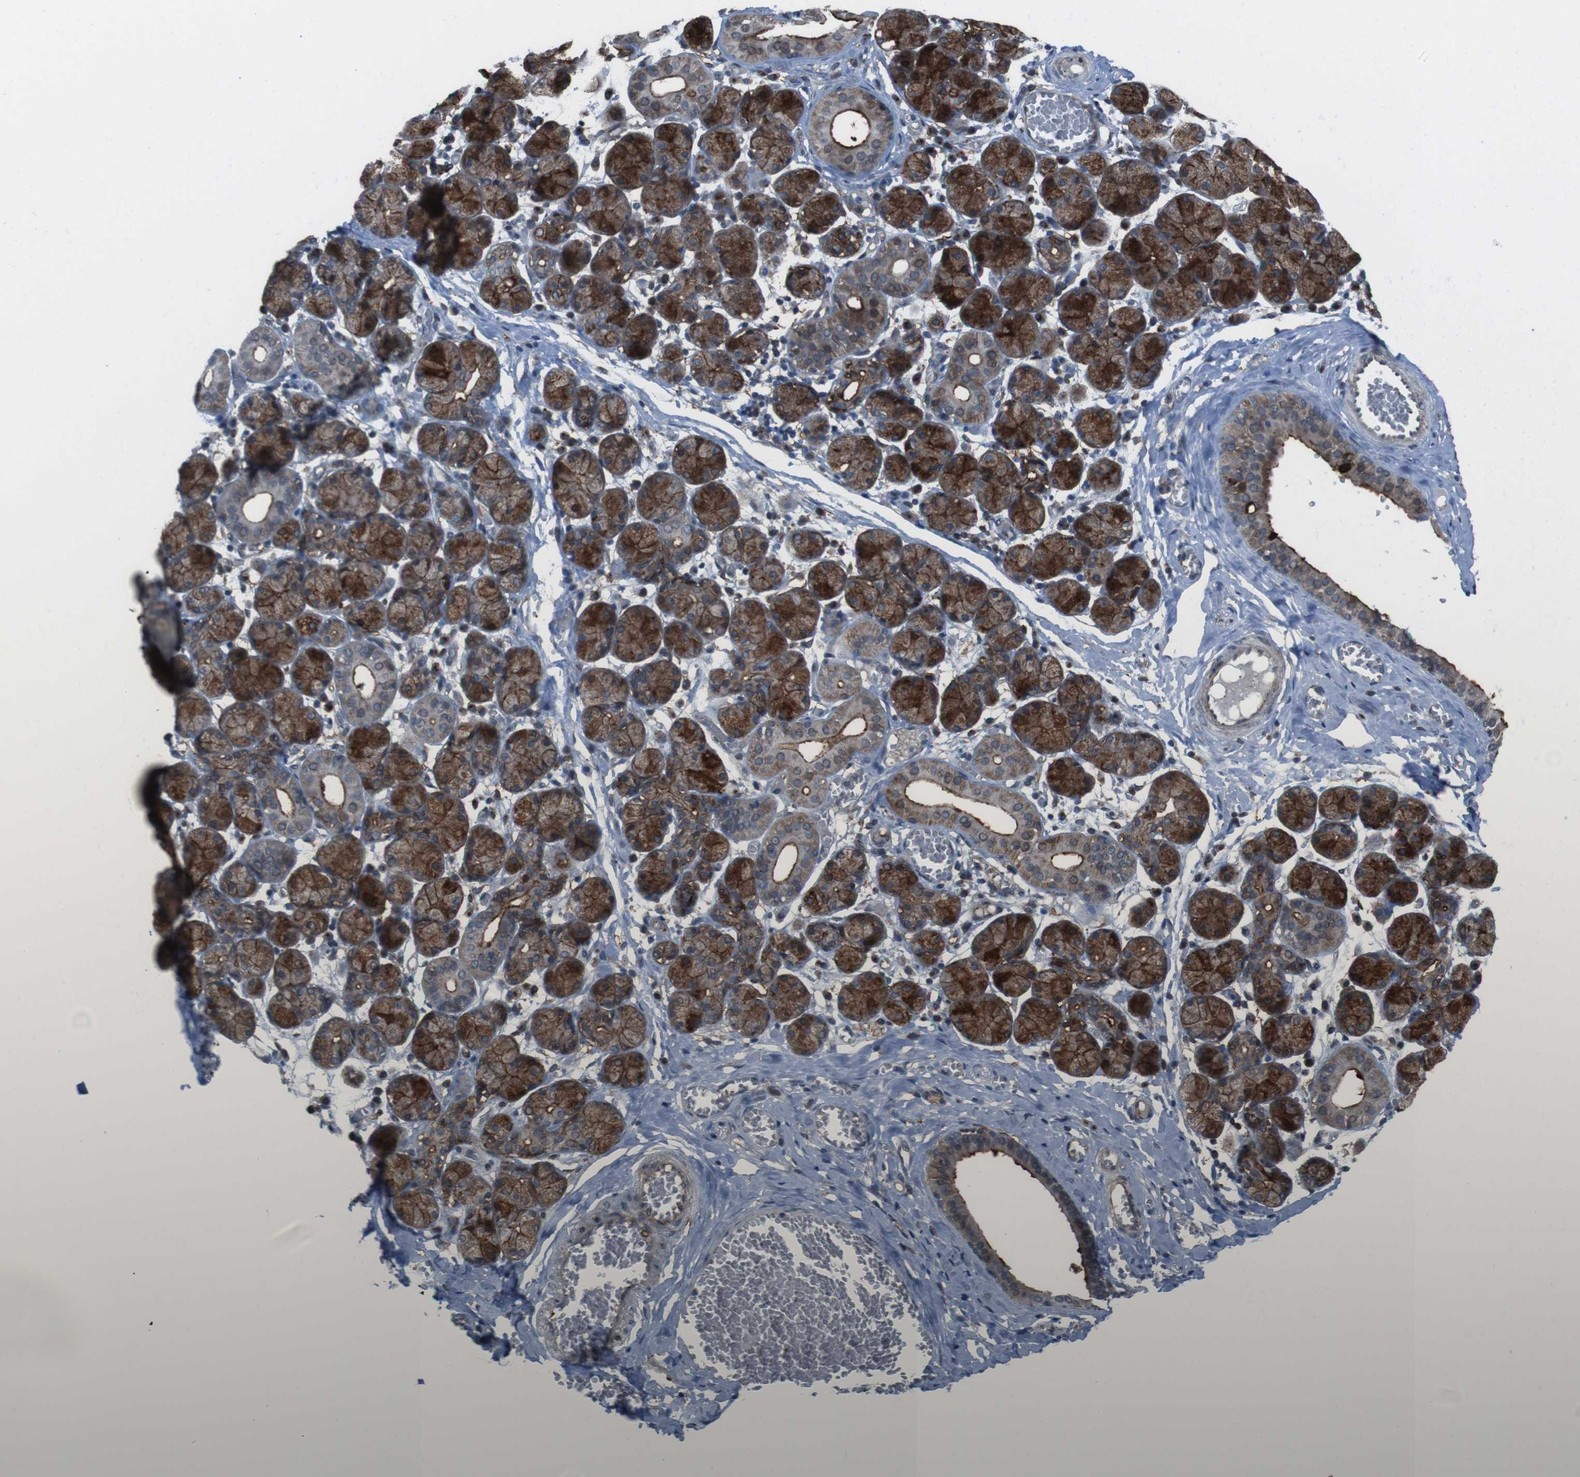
{"staining": {"intensity": "strong", "quantity": ">75%", "location": "cytoplasmic/membranous"}, "tissue": "salivary gland", "cell_type": "Glandular cells", "image_type": "normal", "snomed": [{"axis": "morphology", "description": "Normal tissue, NOS"}, {"axis": "topography", "description": "Salivary gland"}], "caption": "Immunohistochemical staining of unremarkable salivary gland exhibits high levels of strong cytoplasmic/membranous positivity in about >75% of glandular cells.", "gene": "GDF10", "patient": {"sex": "female", "age": 24}}